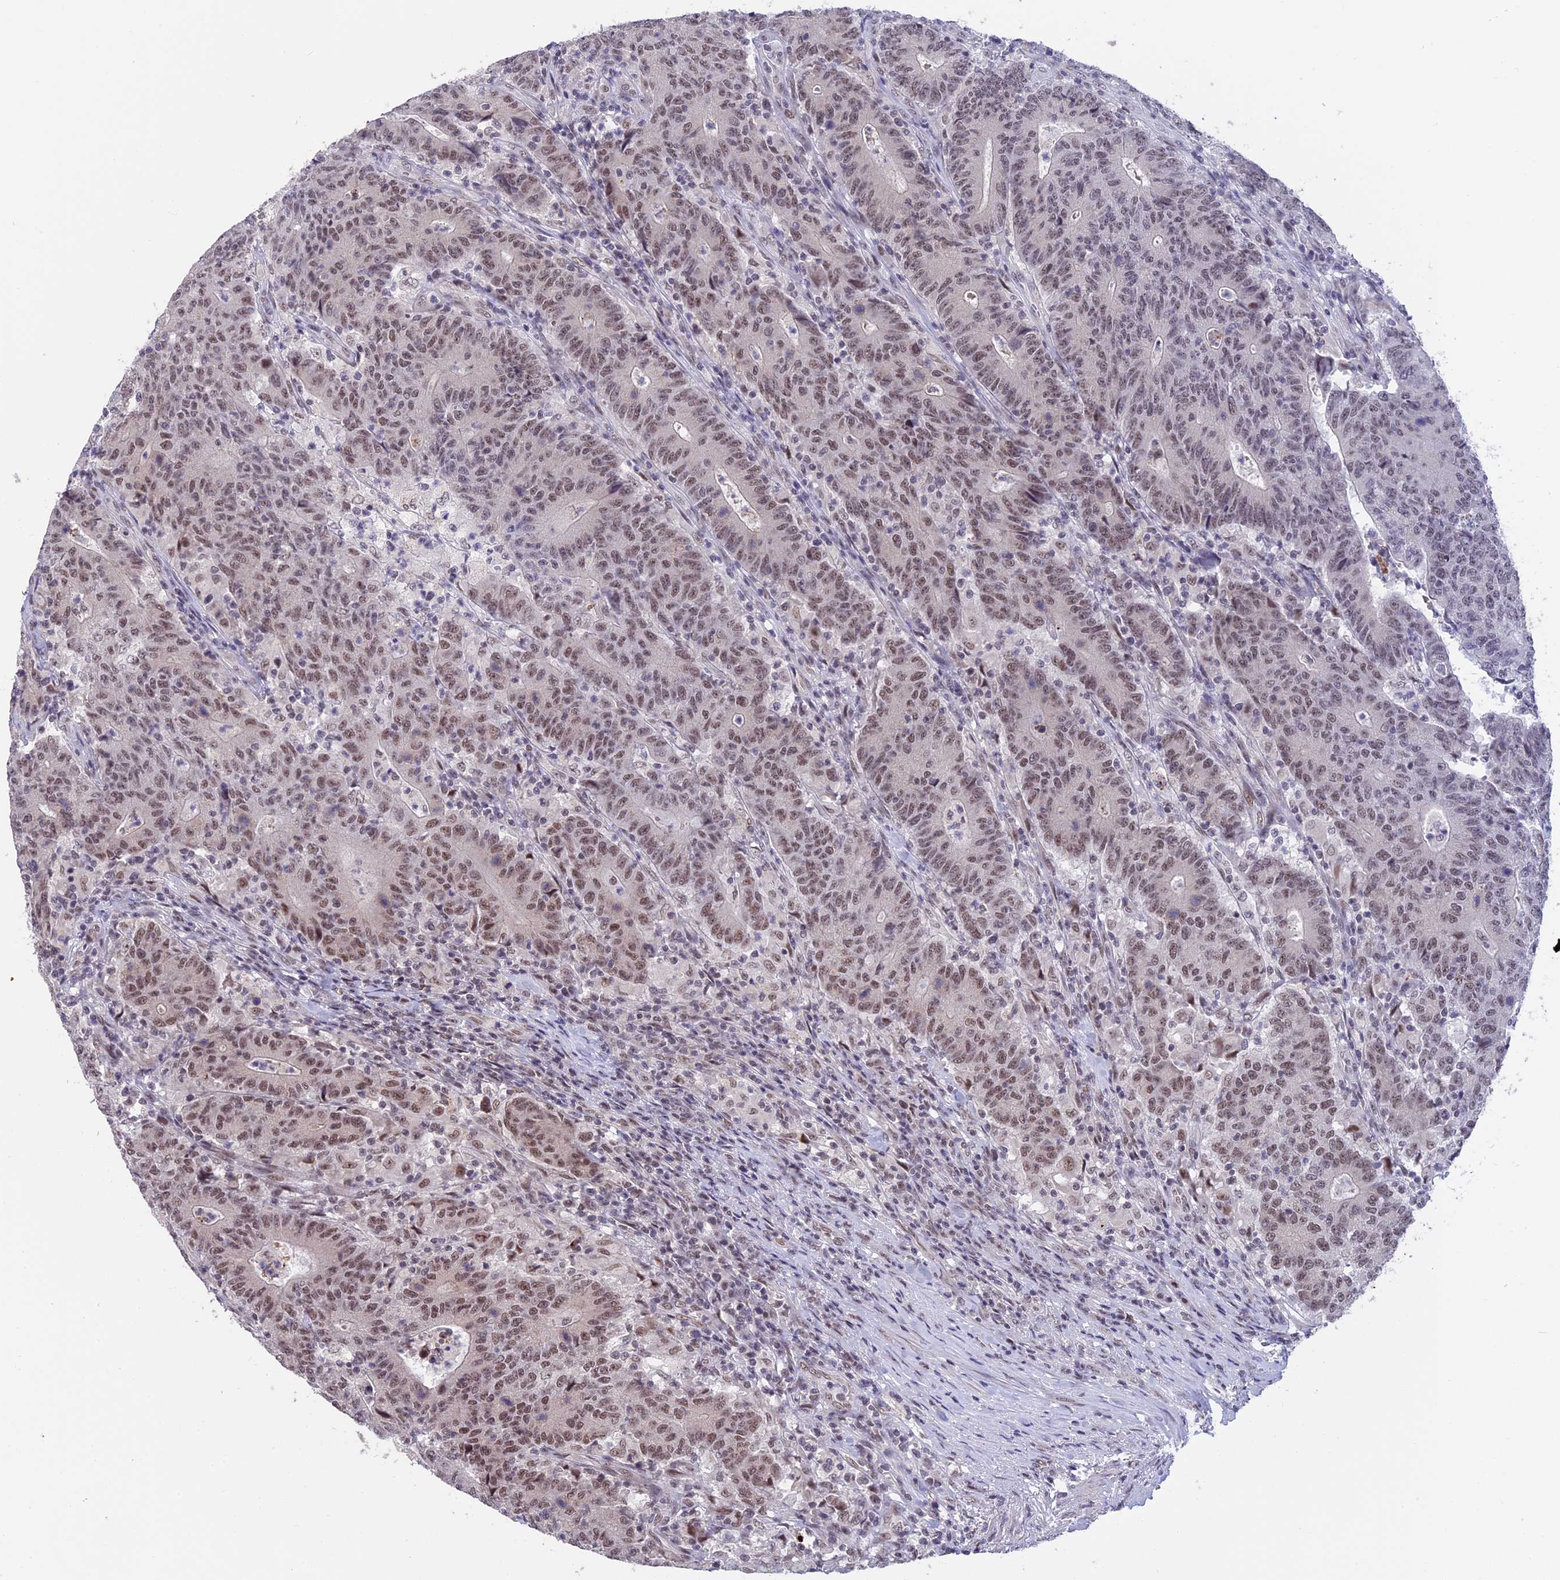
{"staining": {"intensity": "weak", "quantity": ">75%", "location": "nuclear"}, "tissue": "colorectal cancer", "cell_type": "Tumor cells", "image_type": "cancer", "snomed": [{"axis": "morphology", "description": "Adenocarcinoma, NOS"}, {"axis": "topography", "description": "Colon"}], "caption": "Brown immunohistochemical staining in human adenocarcinoma (colorectal) exhibits weak nuclear expression in about >75% of tumor cells.", "gene": "POLR2C", "patient": {"sex": "female", "age": 75}}